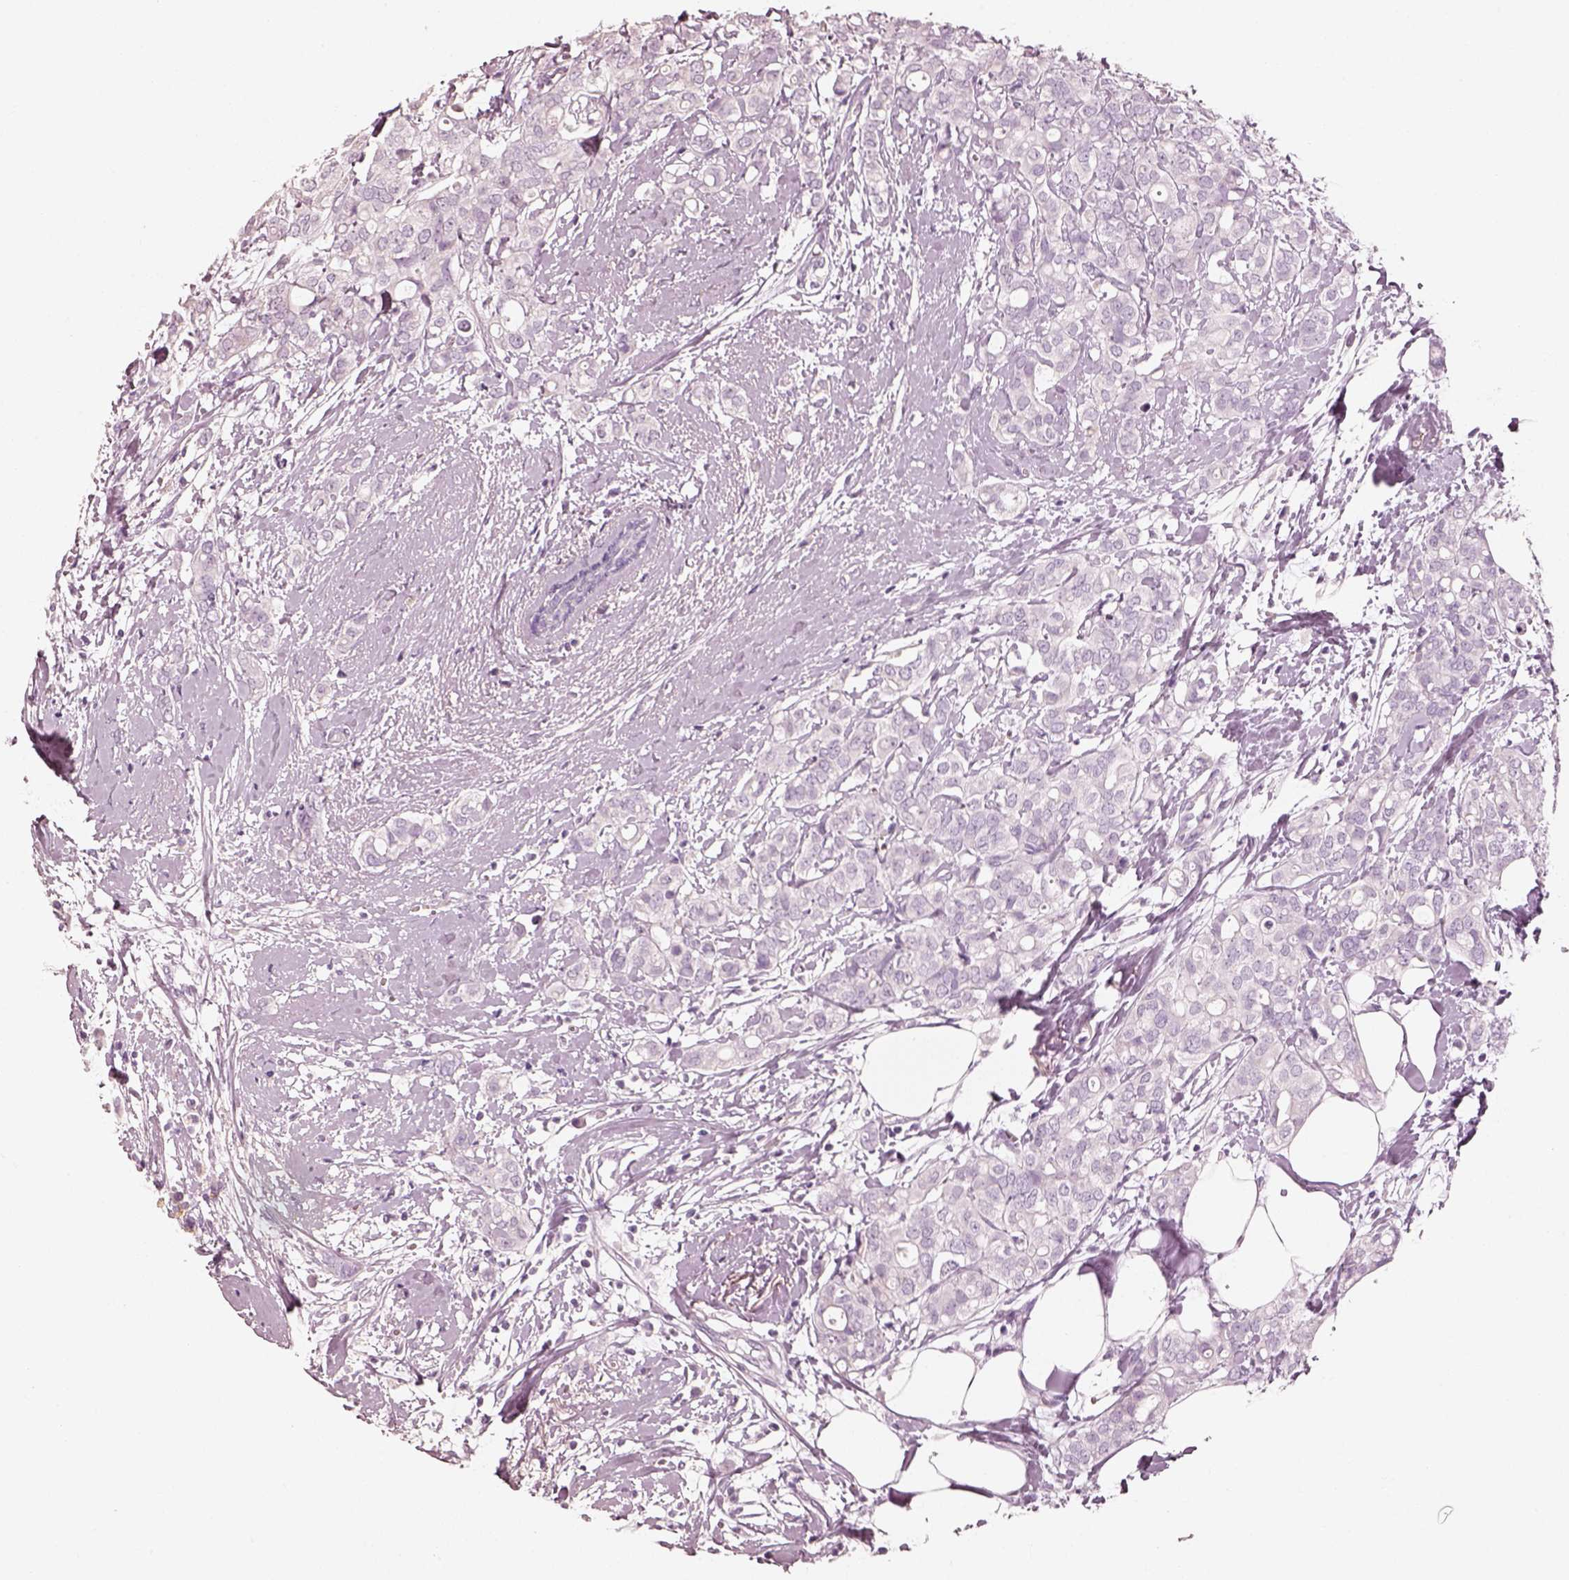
{"staining": {"intensity": "negative", "quantity": "none", "location": "none"}, "tissue": "breast cancer", "cell_type": "Tumor cells", "image_type": "cancer", "snomed": [{"axis": "morphology", "description": "Duct carcinoma"}, {"axis": "topography", "description": "Breast"}], "caption": "A histopathology image of human infiltrating ductal carcinoma (breast) is negative for staining in tumor cells. (Brightfield microscopy of DAB immunohistochemistry at high magnification).", "gene": "R3HDML", "patient": {"sex": "female", "age": 40}}